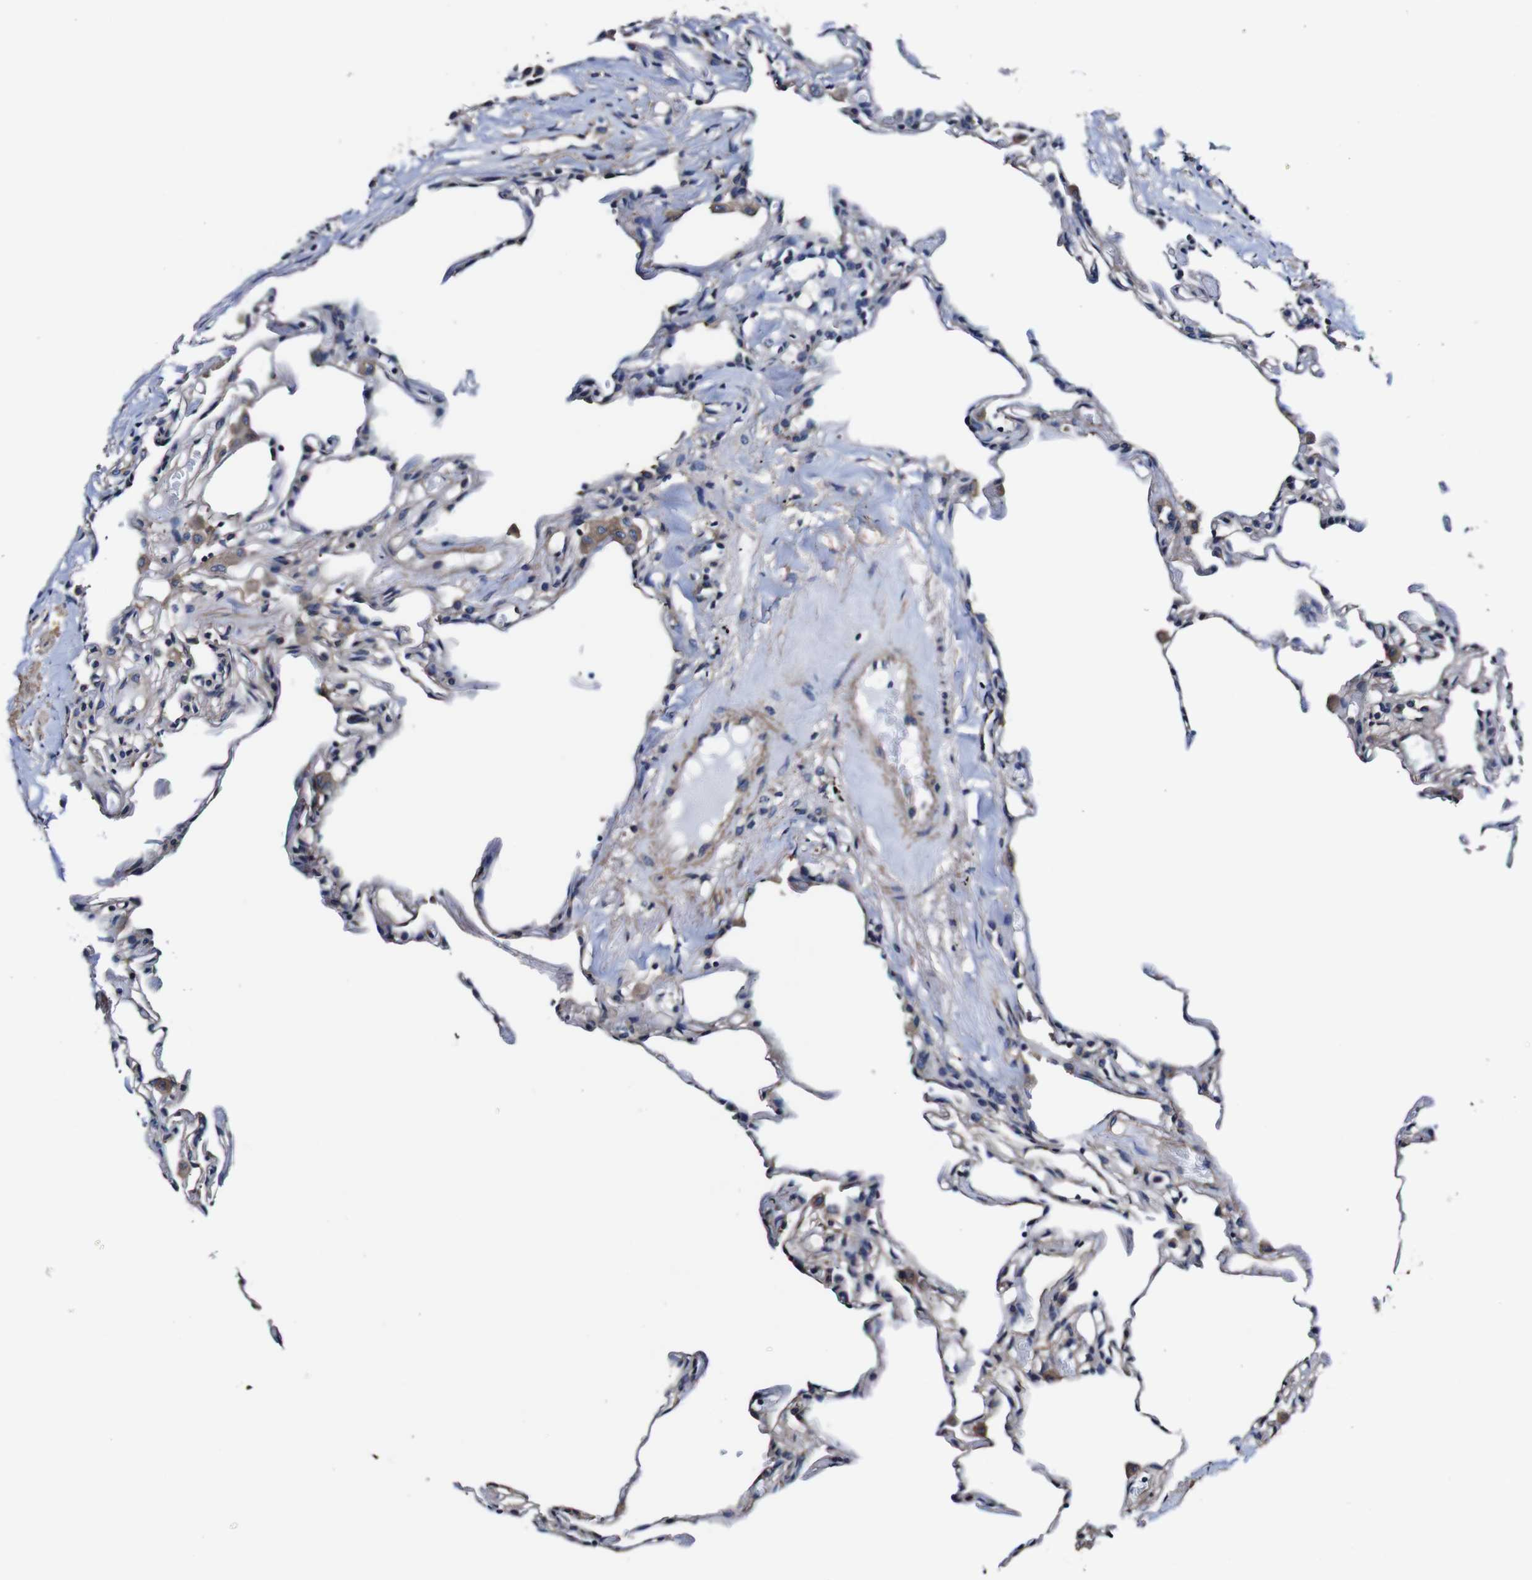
{"staining": {"intensity": "weak", "quantity": "<25%", "location": "cytoplasmic/membranous"}, "tissue": "lung", "cell_type": "Alveolar cells", "image_type": "normal", "snomed": [{"axis": "morphology", "description": "Normal tissue, NOS"}, {"axis": "topography", "description": "Lung"}], "caption": "Lung was stained to show a protein in brown. There is no significant positivity in alveolar cells.", "gene": "PDCD6IP", "patient": {"sex": "male", "age": 59}}